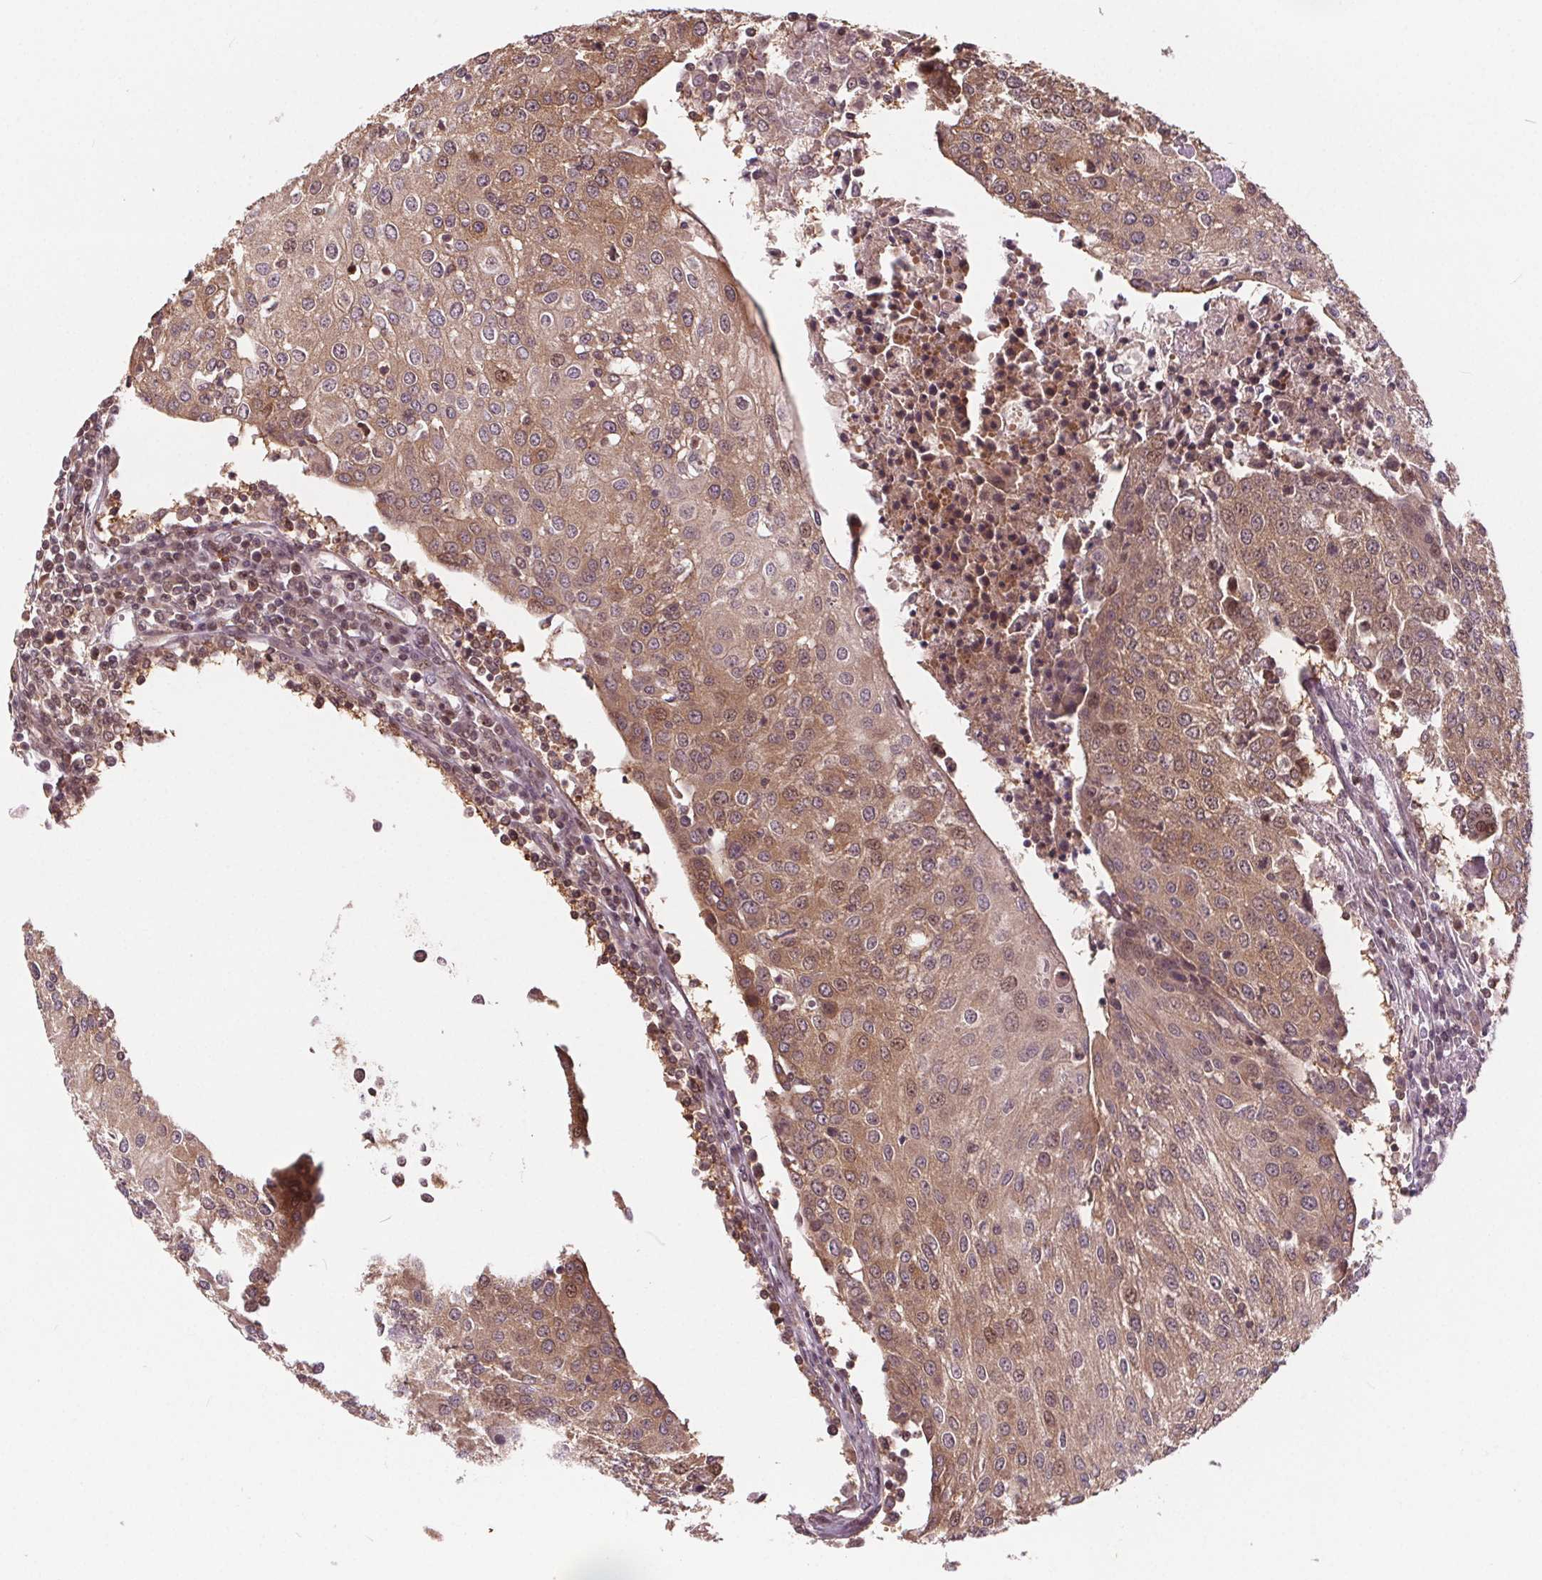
{"staining": {"intensity": "moderate", "quantity": ">75%", "location": "cytoplasmic/membranous"}, "tissue": "urothelial cancer", "cell_type": "Tumor cells", "image_type": "cancer", "snomed": [{"axis": "morphology", "description": "Urothelial carcinoma, High grade"}, {"axis": "topography", "description": "Urinary bladder"}], "caption": "Urothelial cancer tissue demonstrates moderate cytoplasmic/membranous positivity in approximately >75% of tumor cells (brown staining indicates protein expression, while blue staining denotes nuclei).", "gene": "HIF1AN", "patient": {"sex": "female", "age": 85}}